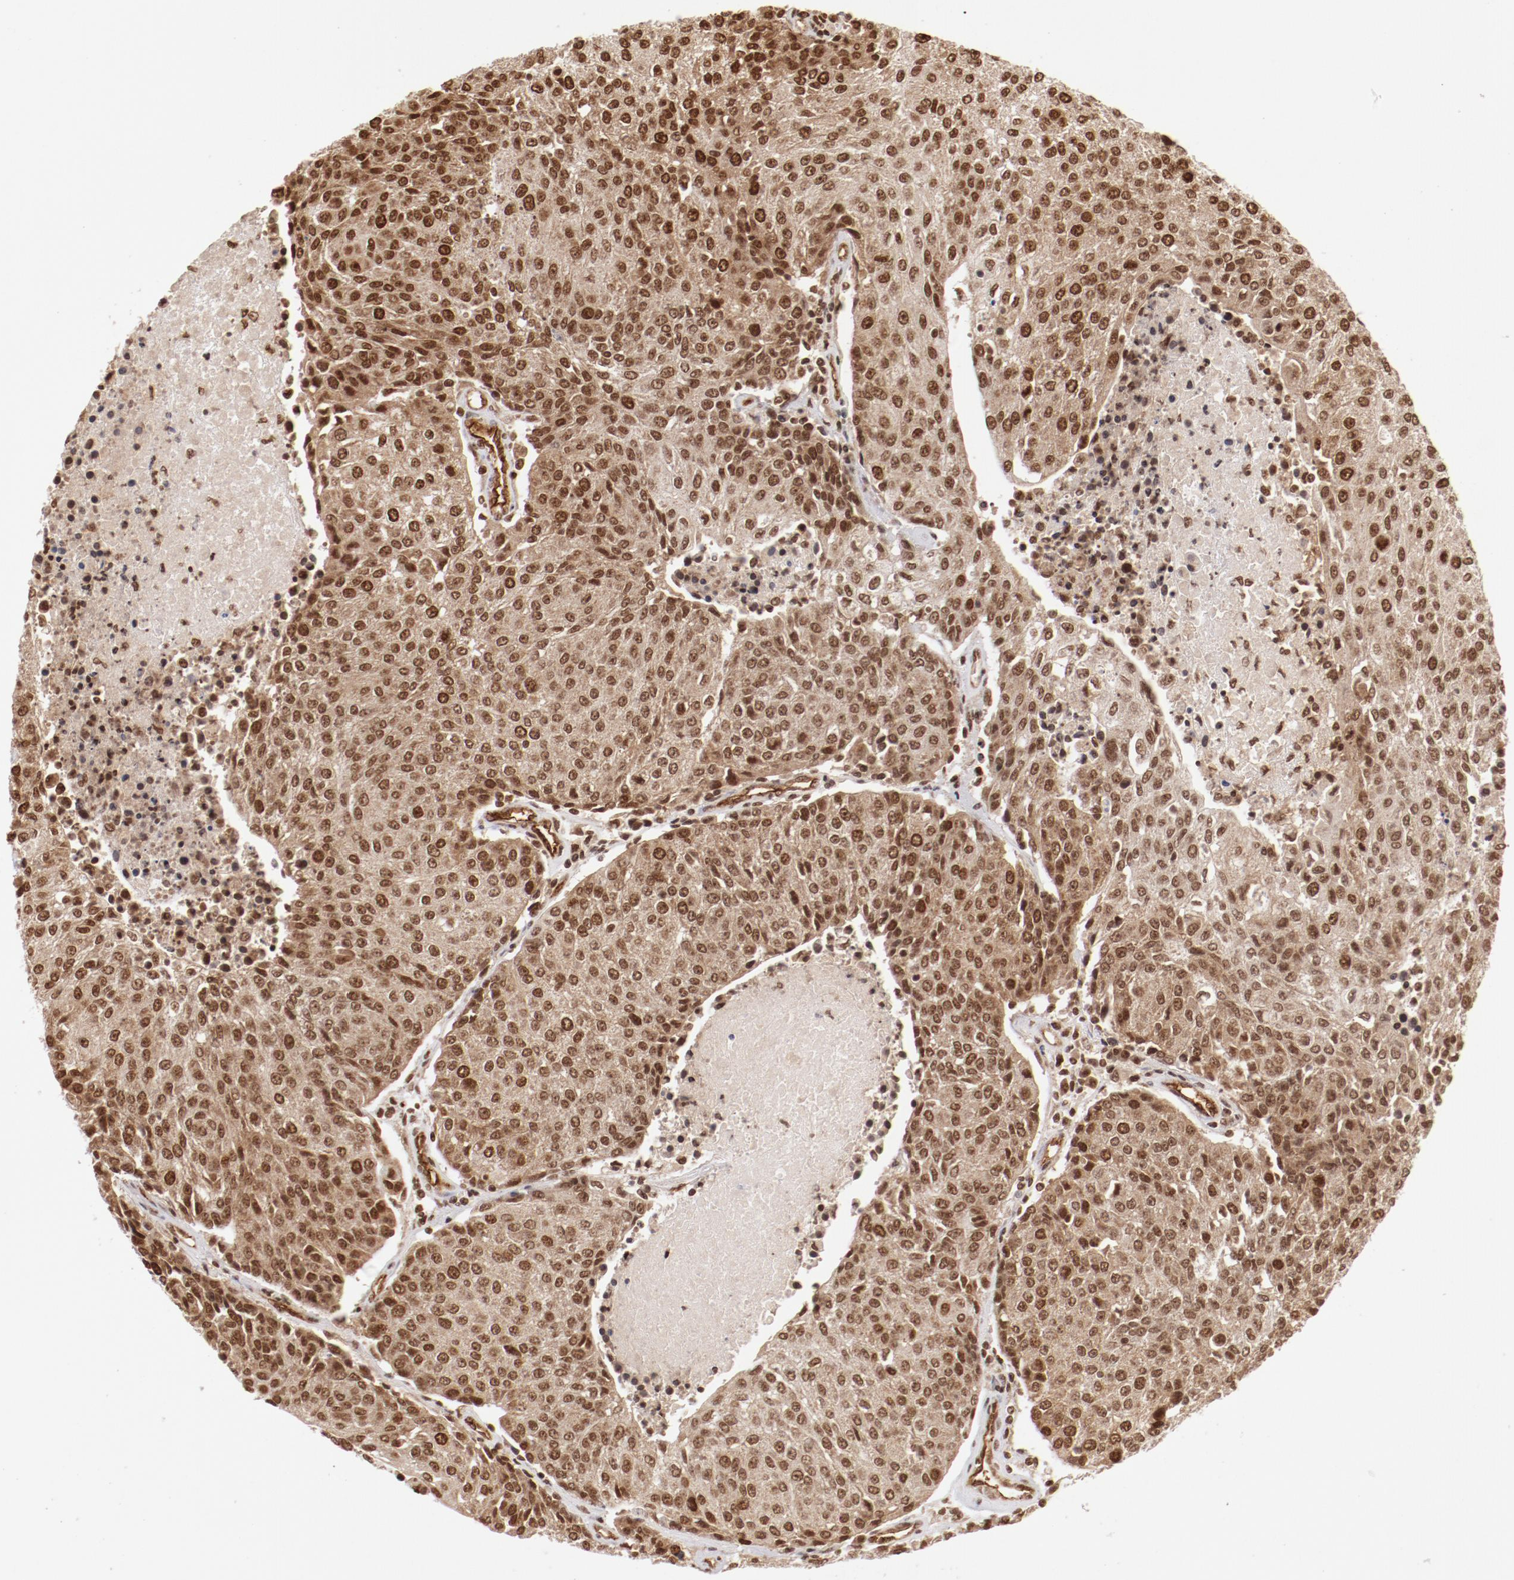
{"staining": {"intensity": "moderate", "quantity": ">75%", "location": "nuclear"}, "tissue": "urothelial cancer", "cell_type": "Tumor cells", "image_type": "cancer", "snomed": [{"axis": "morphology", "description": "Urothelial carcinoma, High grade"}, {"axis": "topography", "description": "Urinary bladder"}], "caption": "Immunohistochemistry (DAB) staining of human urothelial cancer reveals moderate nuclear protein expression in approximately >75% of tumor cells.", "gene": "ABL2", "patient": {"sex": "female", "age": 85}}